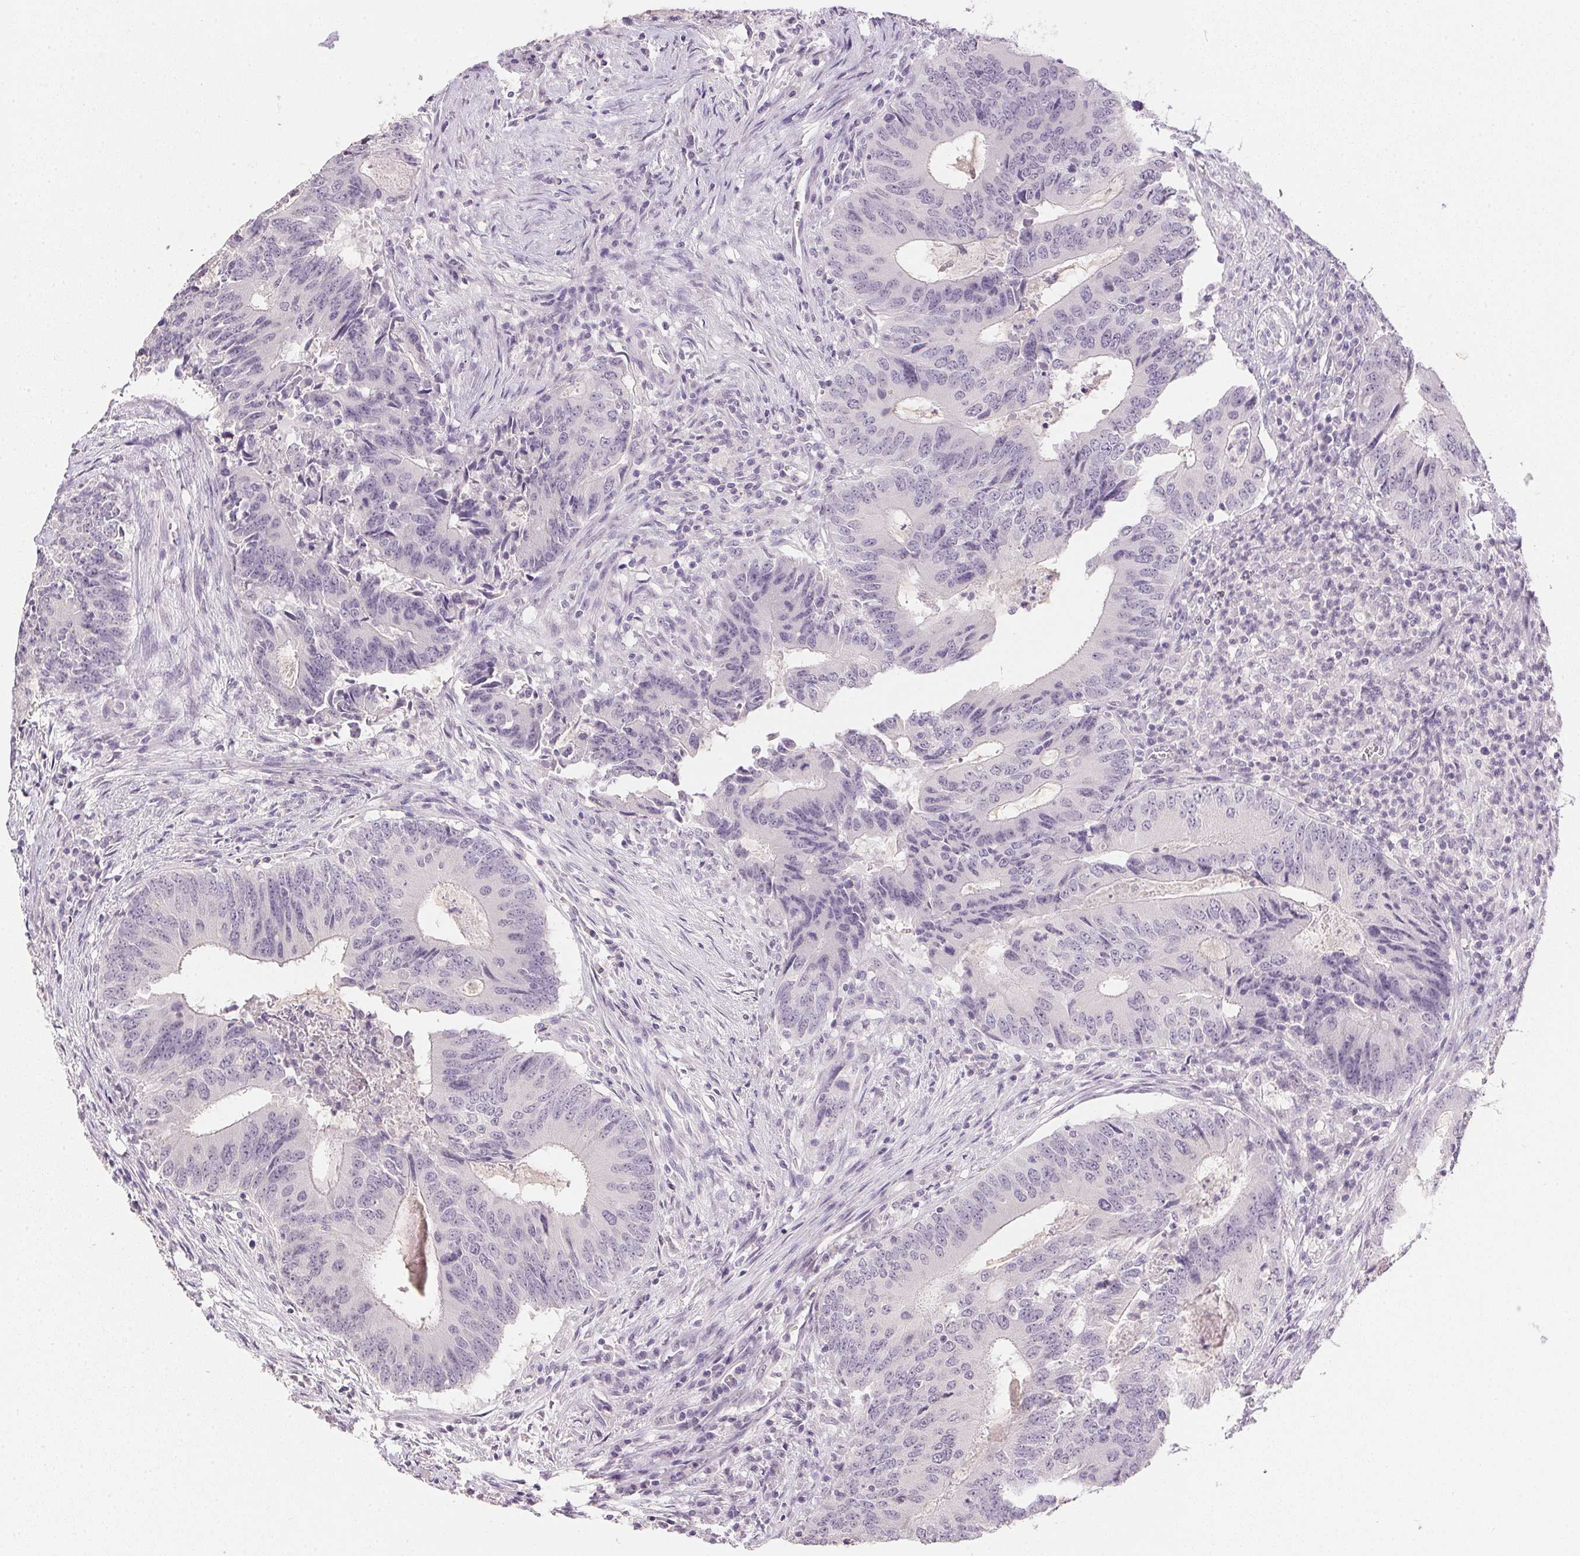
{"staining": {"intensity": "negative", "quantity": "none", "location": "none"}, "tissue": "colorectal cancer", "cell_type": "Tumor cells", "image_type": "cancer", "snomed": [{"axis": "morphology", "description": "Adenocarcinoma, NOS"}, {"axis": "topography", "description": "Colon"}], "caption": "Immunohistochemistry (IHC) histopathology image of neoplastic tissue: human colorectal adenocarcinoma stained with DAB shows no significant protein staining in tumor cells.", "gene": "PPY", "patient": {"sex": "male", "age": 67}}